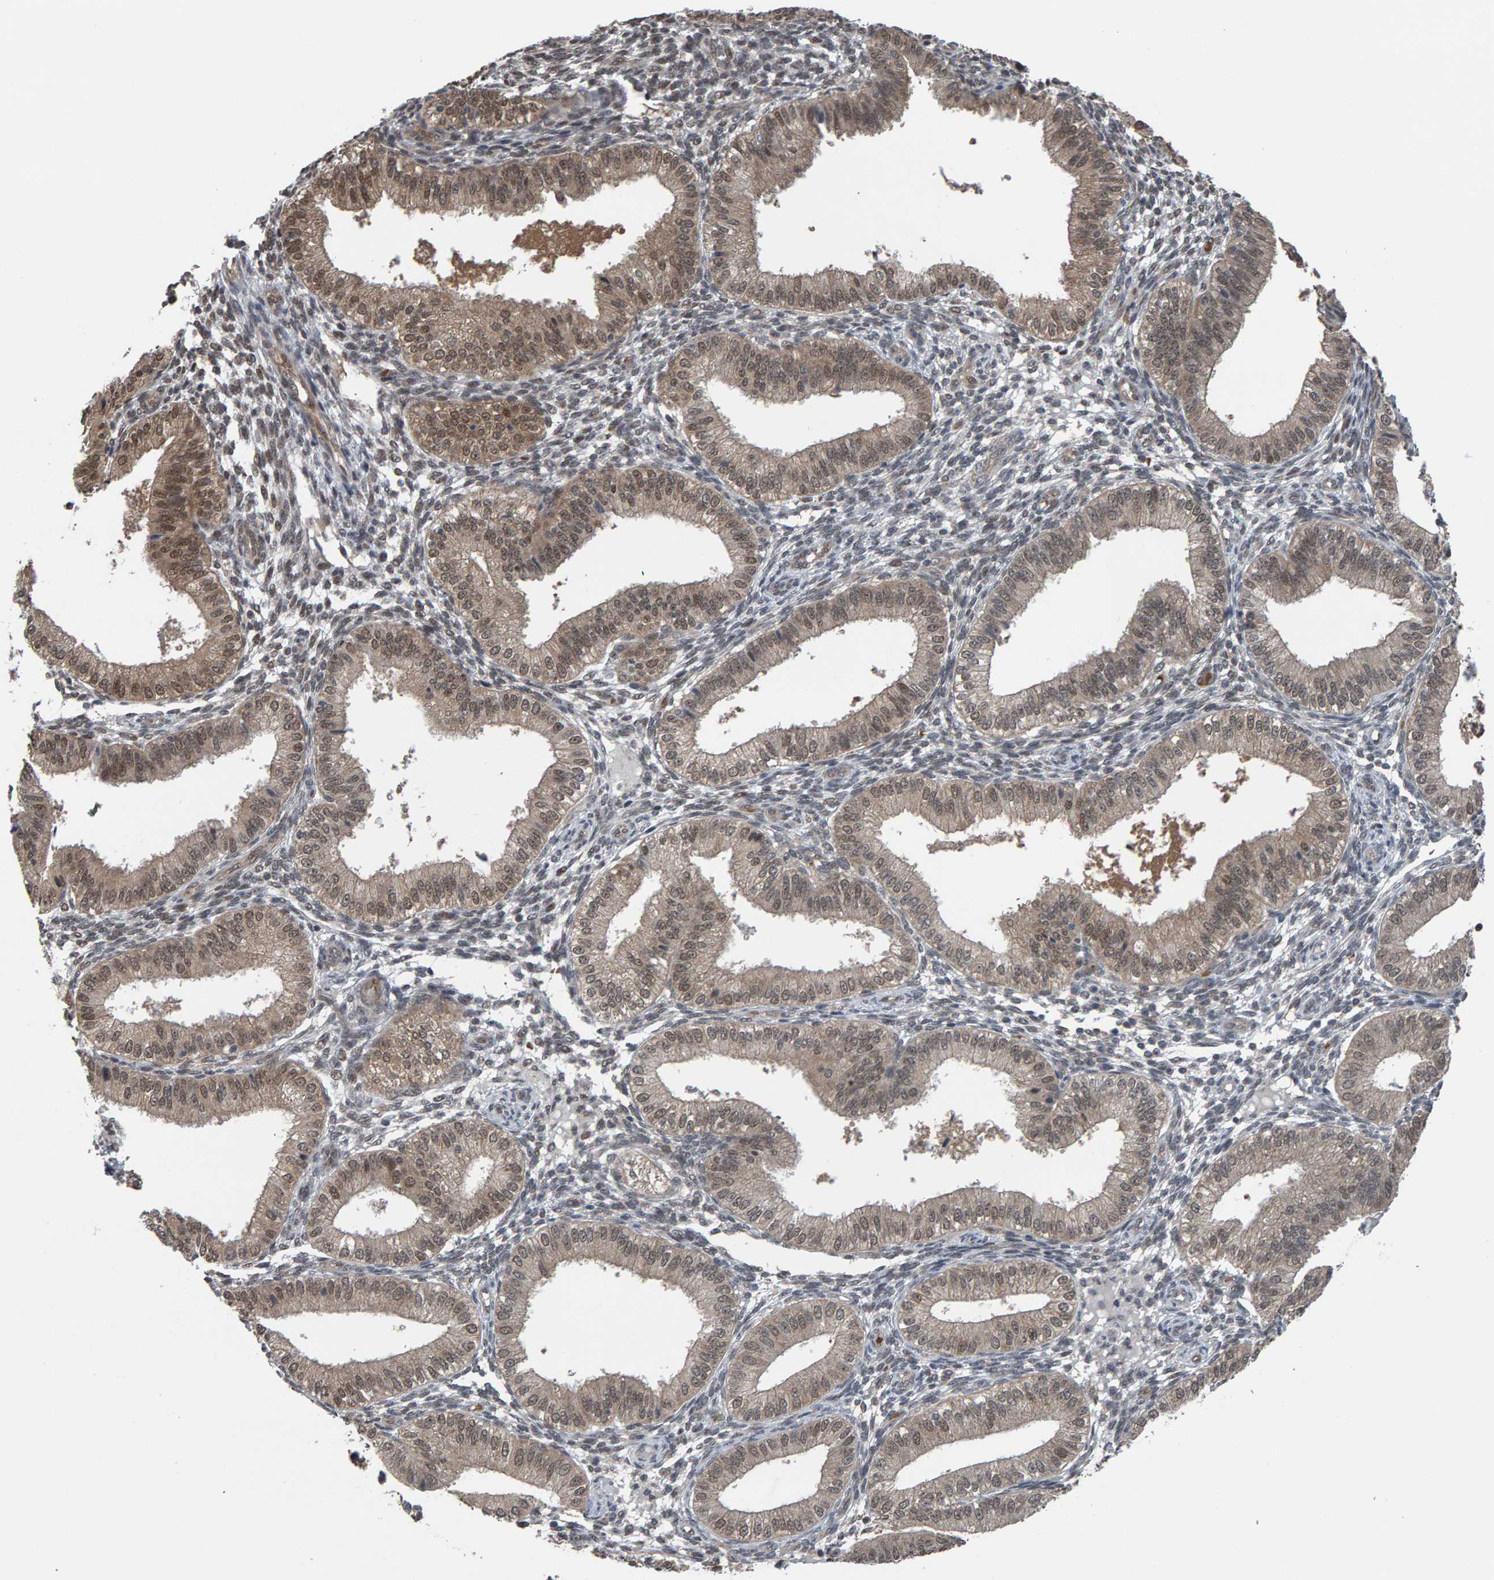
{"staining": {"intensity": "negative", "quantity": "none", "location": "none"}, "tissue": "endometrium", "cell_type": "Cells in endometrial stroma", "image_type": "normal", "snomed": [{"axis": "morphology", "description": "Normal tissue, NOS"}, {"axis": "topography", "description": "Endometrium"}], "caption": "A histopathology image of endometrium stained for a protein displays no brown staining in cells in endometrial stroma.", "gene": "COASY", "patient": {"sex": "female", "age": 39}}